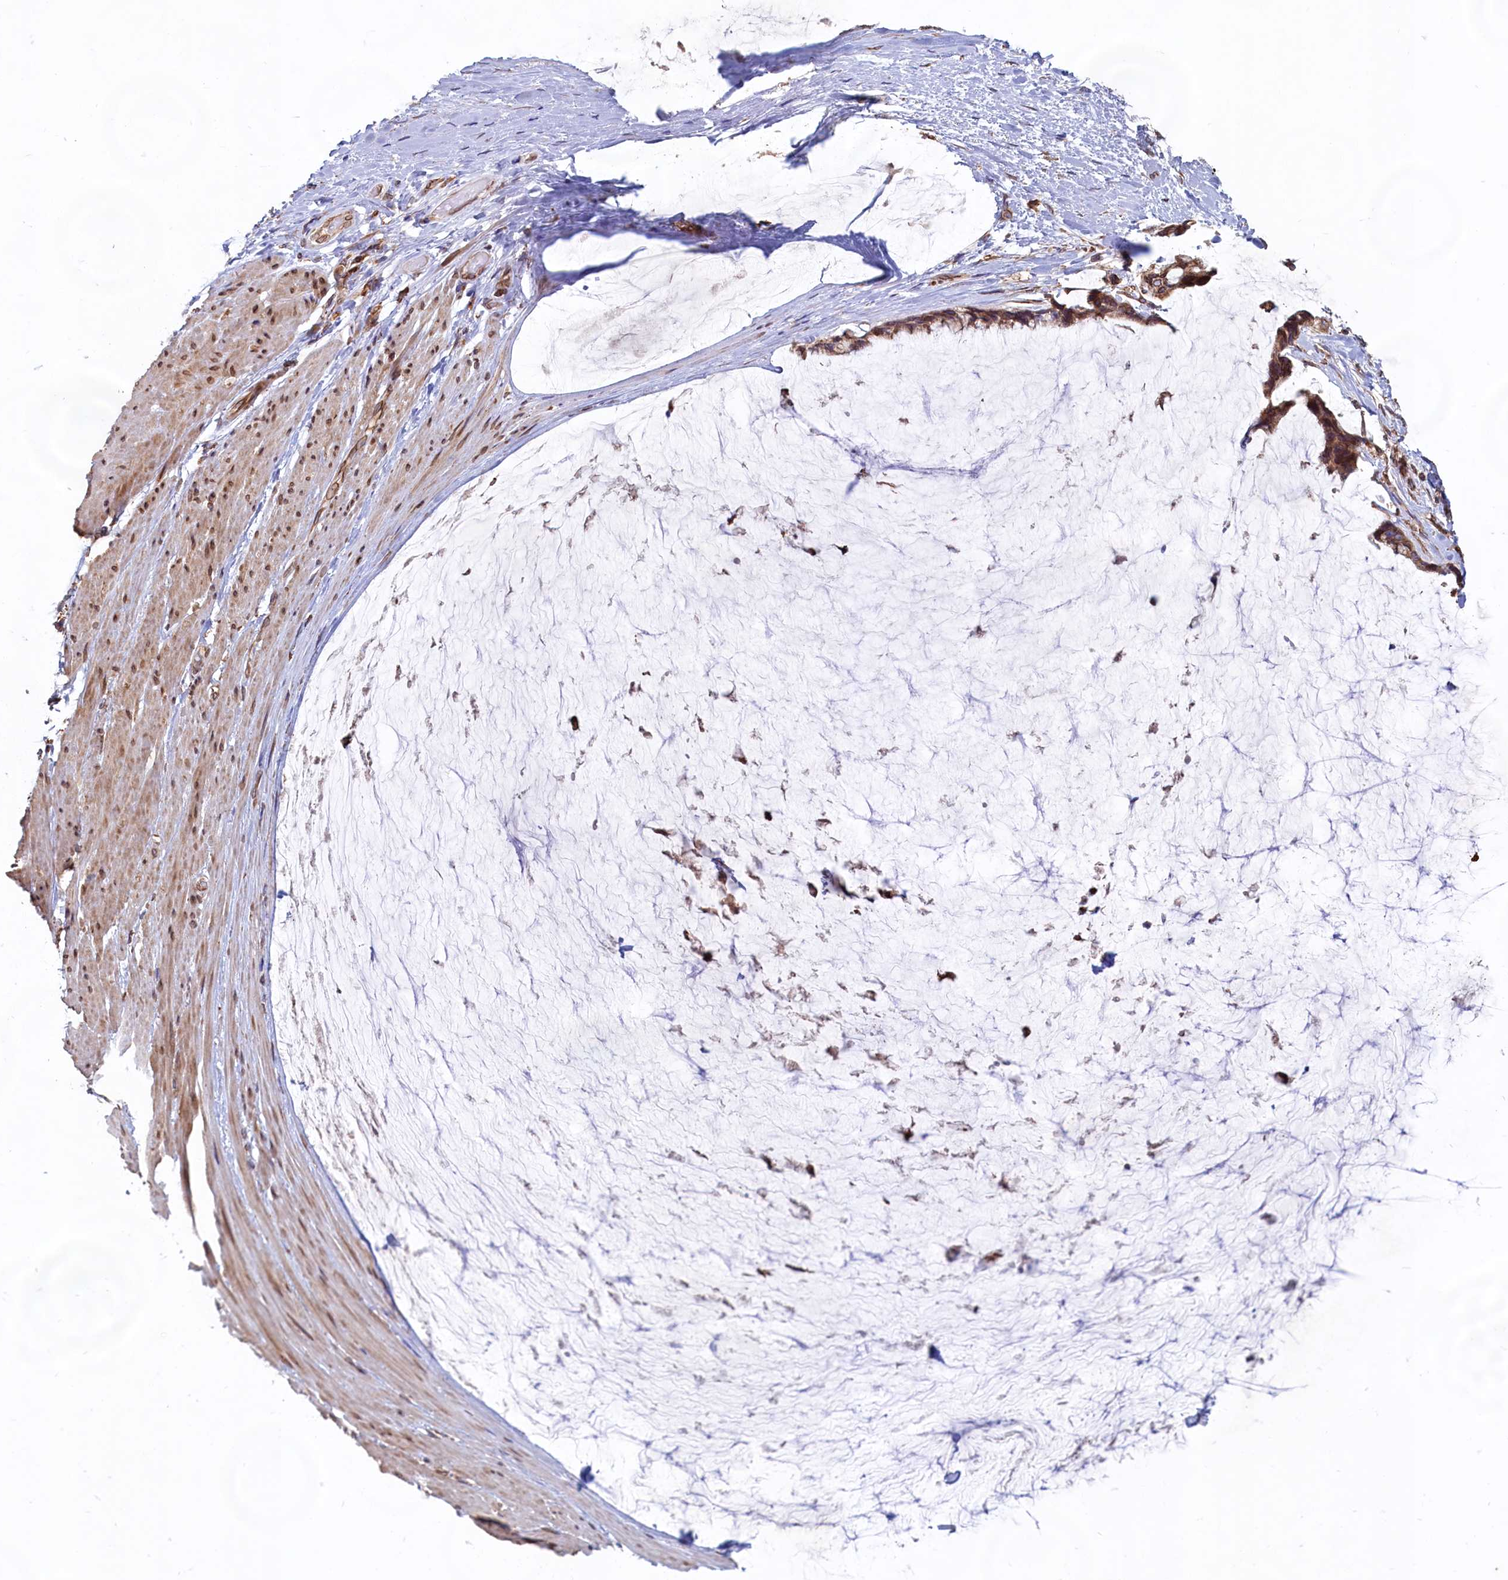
{"staining": {"intensity": "strong", "quantity": ">75%", "location": "cytoplasmic/membranous"}, "tissue": "ovarian cancer", "cell_type": "Tumor cells", "image_type": "cancer", "snomed": [{"axis": "morphology", "description": "Cystadenocarcinoma, mucinous, NOS"}, {"axis": "topography", "description": "Ovary"}], "caption": "This micrograph reveals mucinous cystadenocarcinoma (ovarian) stained with IHC to label a protein in brown. The cytoplasmic/membranous of tumor cells show strong positivity for the protein. Nuclei are counter-stained blue.", "gene": "TBC1D19", "patient": {"sex": "female", "age": 39}}